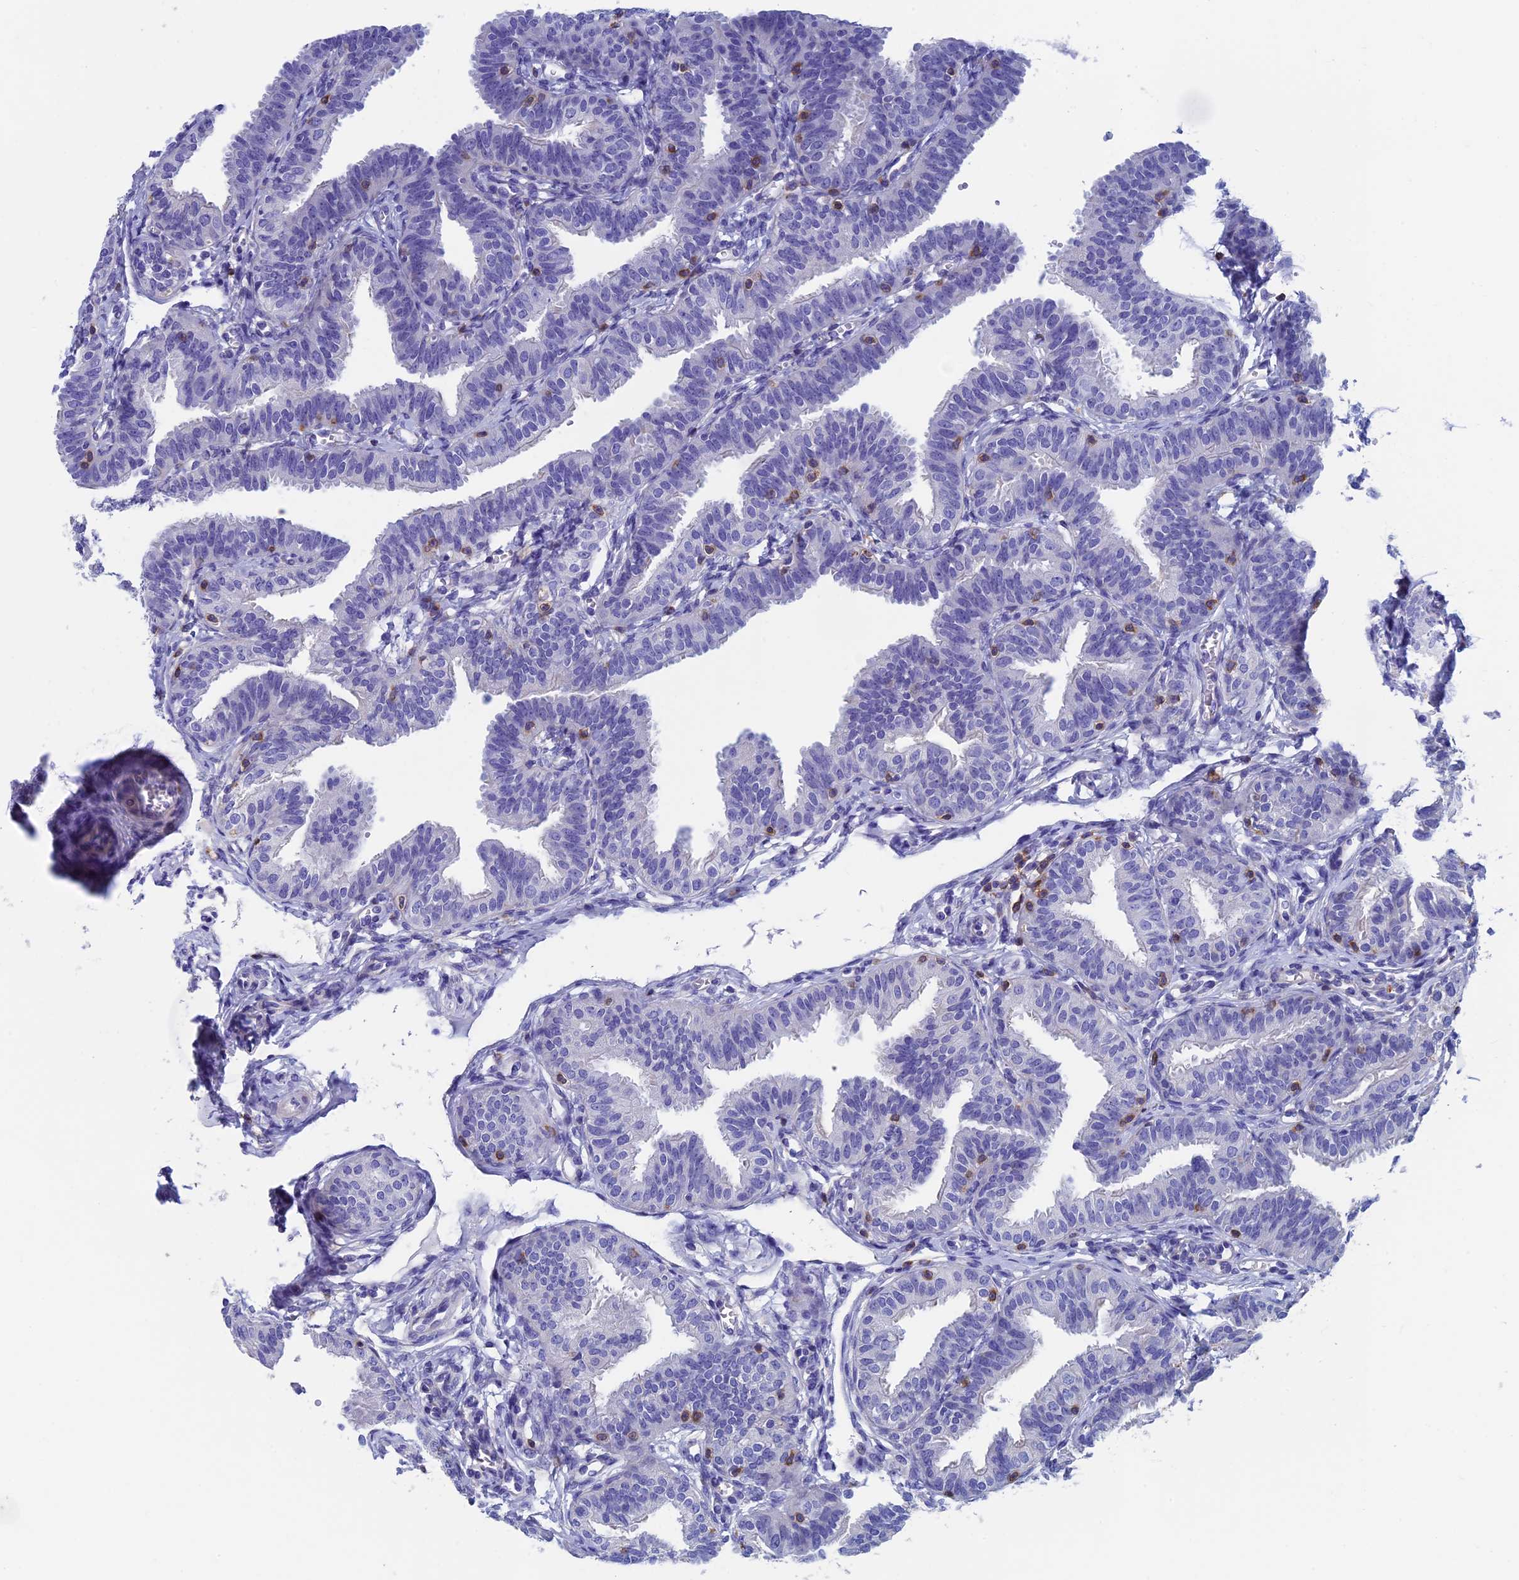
{"staining": {"intensity": "negative", "quantity": "none", "location": "none"}, "tissue": "fallopian tube", "cell_type": "Glandular cells", "image_type": "normal", "snomed": [{"axis": "morphology", "description": "Normal tissue, NOS"}, {"axis": "topography", "description": "Fallopian tube"}], "caption": "An image of fallopian tube stained for a protein demonstrates no brown staining in glandular cells. (Stains: DAB IHC with hematoxylin counter stain, Microscopy: brightfield microscopy at high magnification).", "gene": "SEPTIN1", "patient": {"sex": "female", "age": 35}}